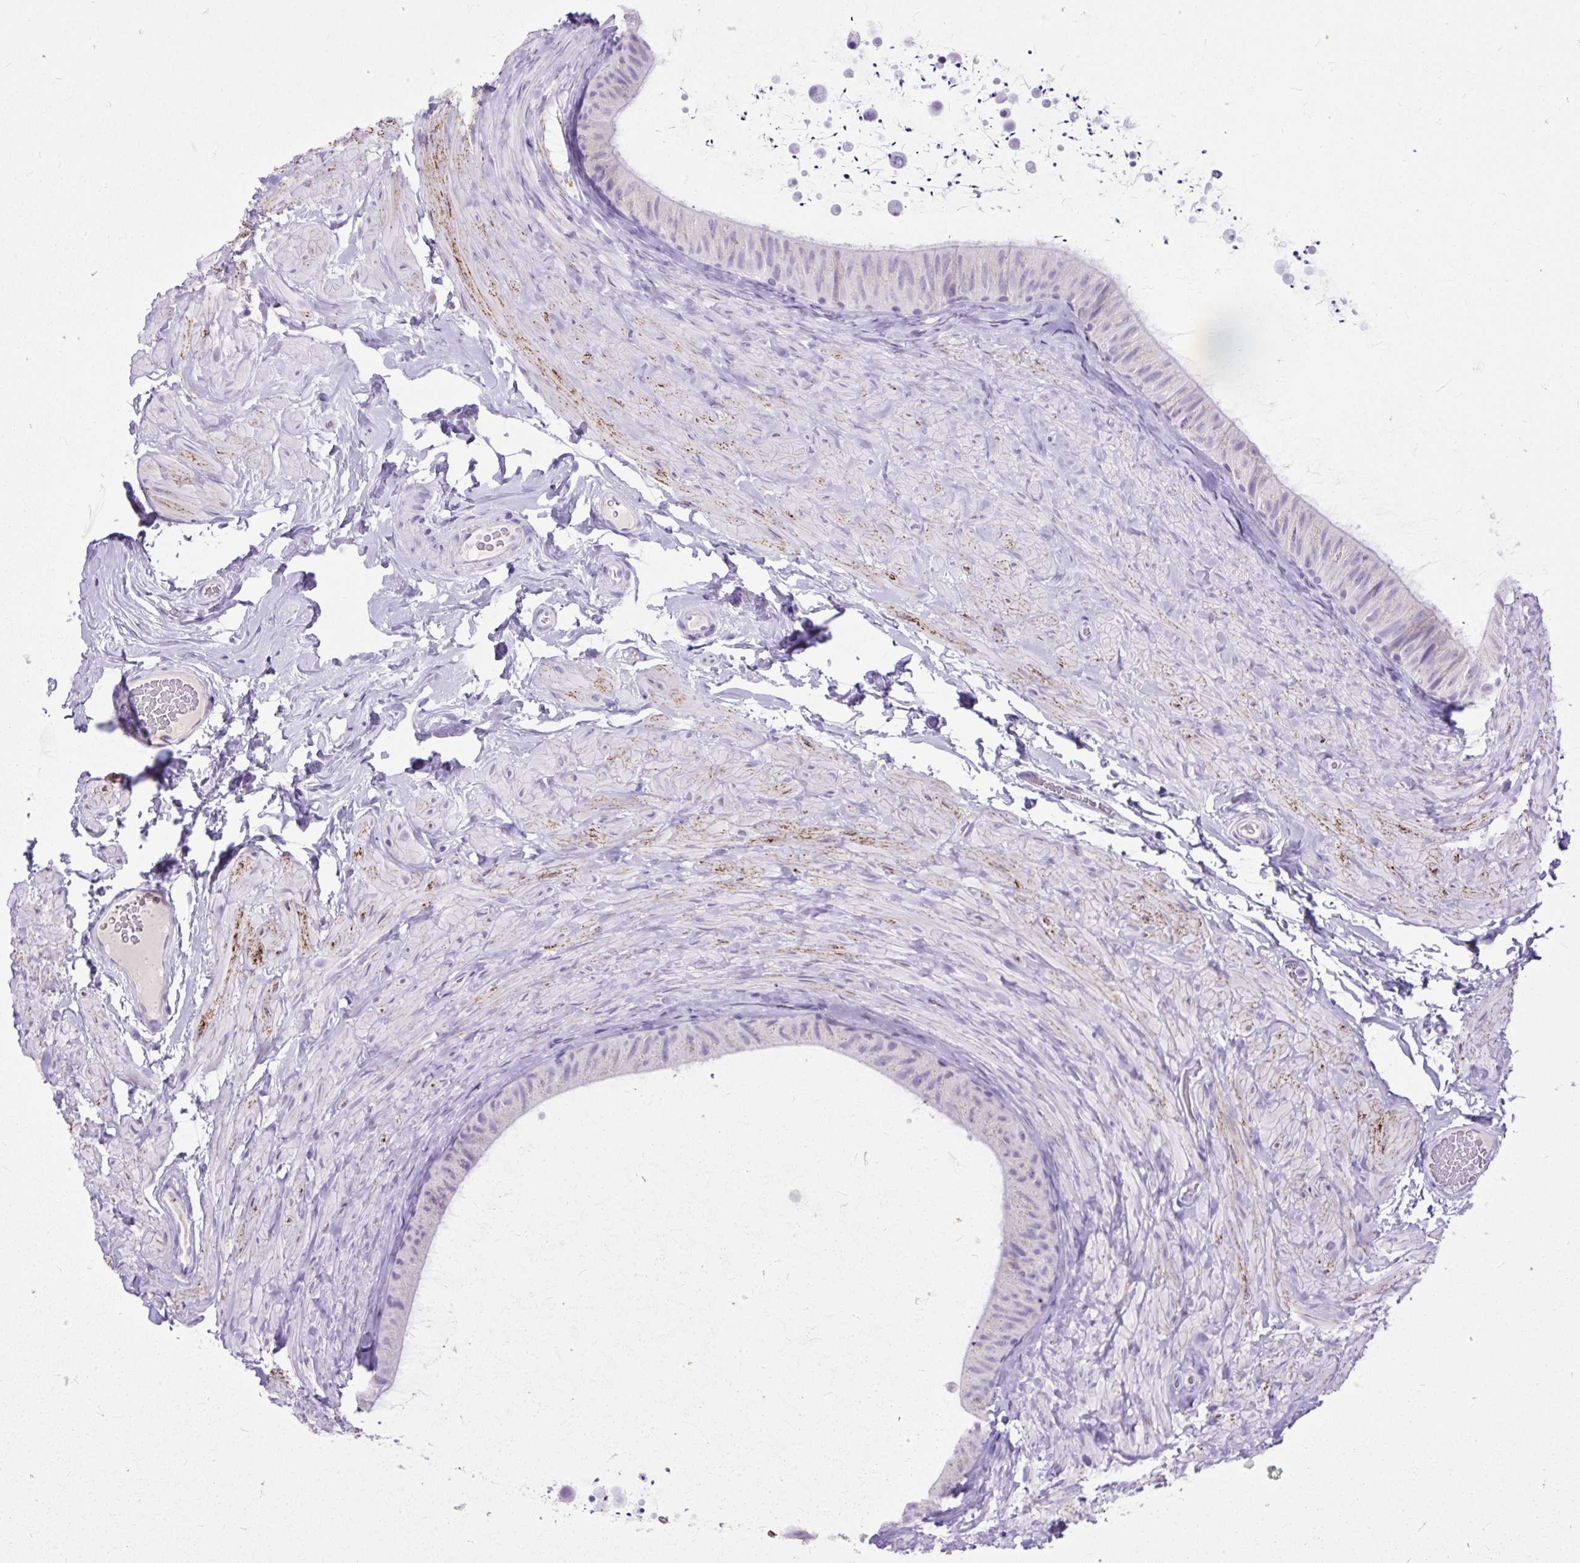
{"staining": {"intensity": "negative", "quantity": "none", "location": "none"}, "tissue": "epididymis", "cell_type": "Glandular cells", "image_type": "normal", "snomed": [{"axis": "morphology", "description": "Normal tissue, NOS"}, {"axis": "topography", "description": "Epididymis, spermatic cord, NOS"}, {"axis": "topography", "description": "Epididymis"}], "caption": "Micrograph shows no protein staining in glandular cells of unremarkable epididymis.", "gene": "ZNF256", "patient": {"sex": "male", "age": 31}}